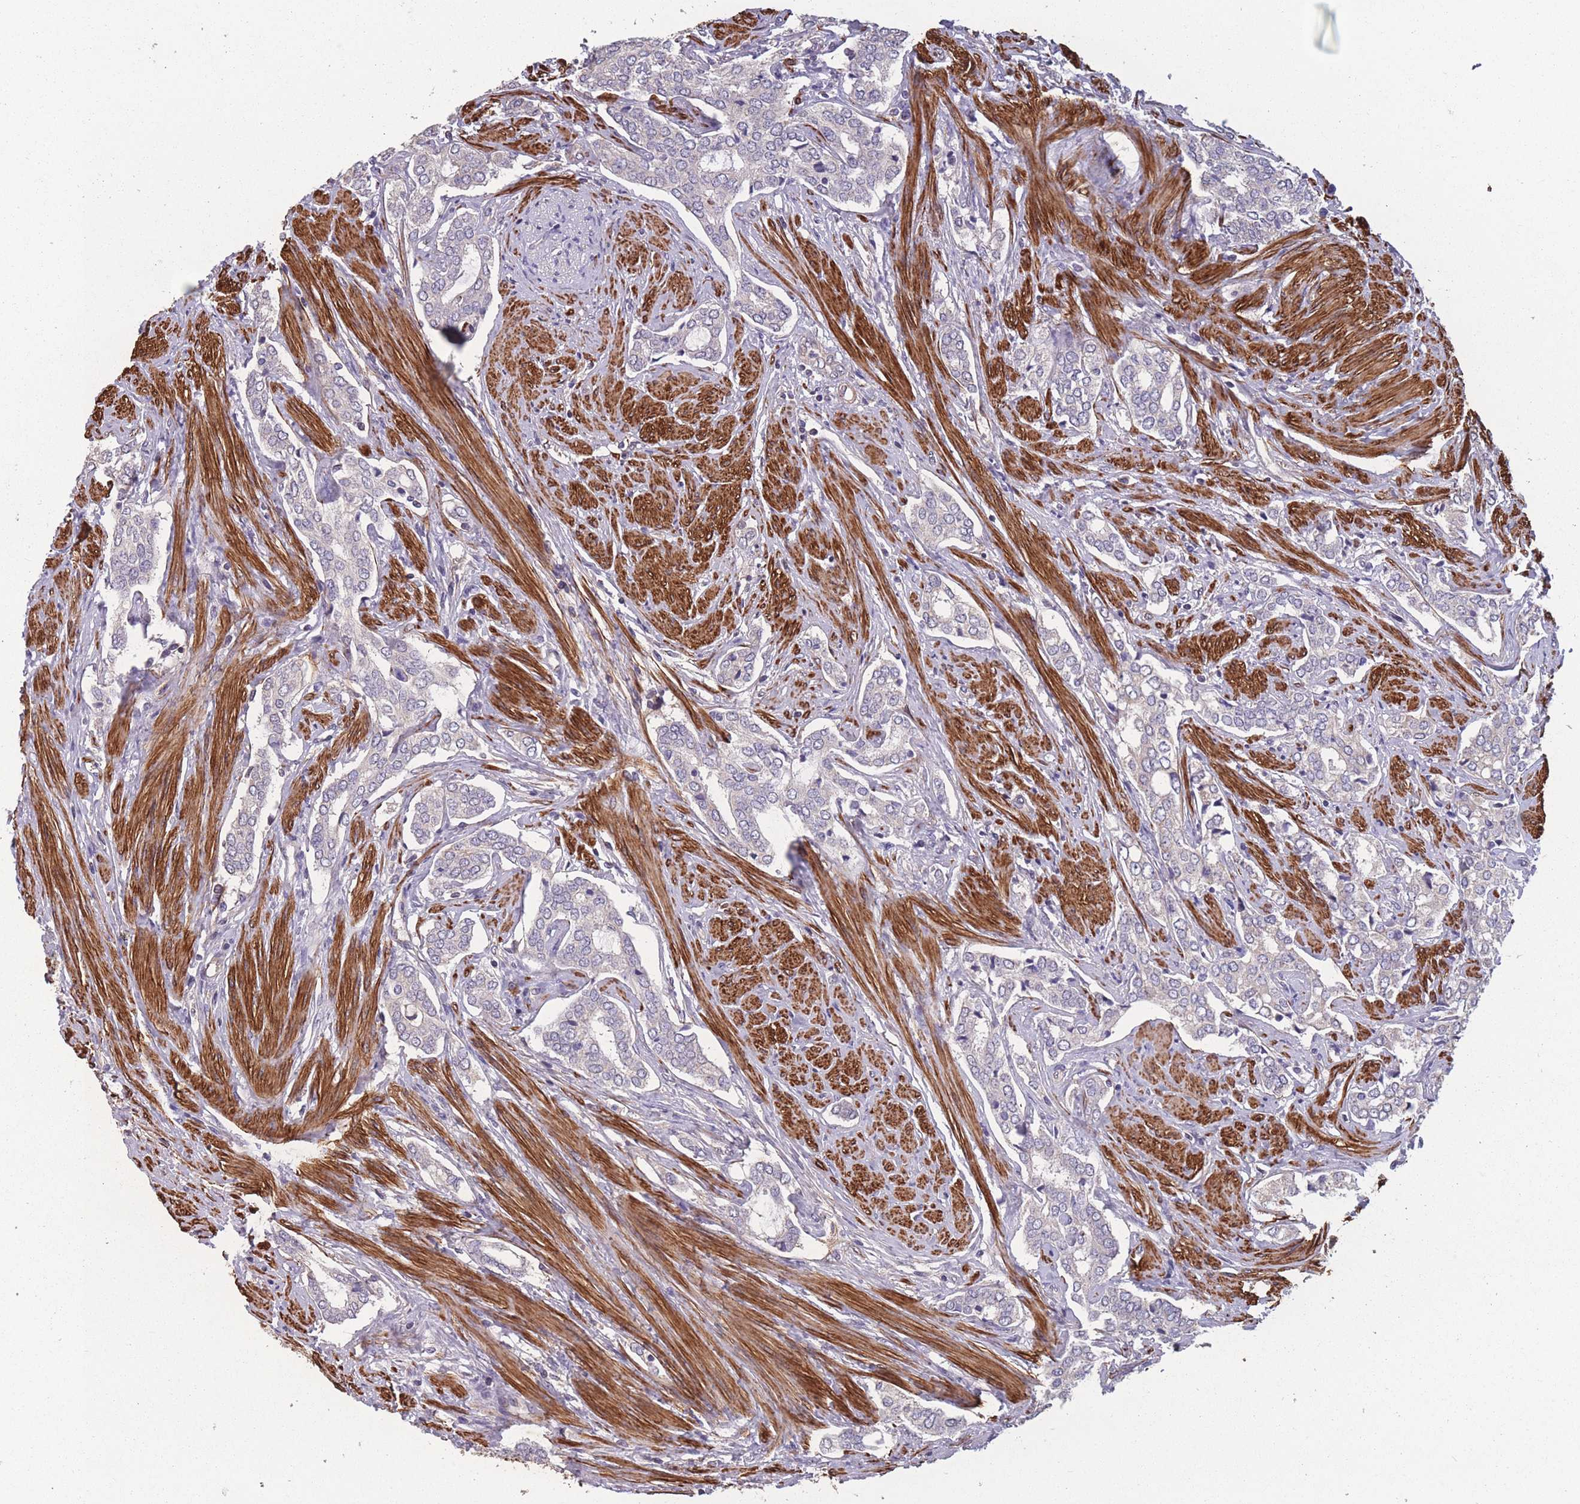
{"staining": {"intensity": "negative", "quantity": "none", "location": "none"}, "tissue": "prostate cancer", "cell_type": "Tumor cells", "image_type": "cancer", "snomed": [{"axis": "morphology", "description": "Adenocarcinoma, High grade"}, {"axis": "topography", "description": "Prostate"}], "caption": "IHC micrograph of prostate cancer stained for a protein (brown), which shows no positivity in tumor cells. (Brightfield microscopy of DAB (3,3'-diaminobenzidine) IHC at high magnification).", "gene": "TOMM40L", "patient": {"sex": "male", "age": 71}}